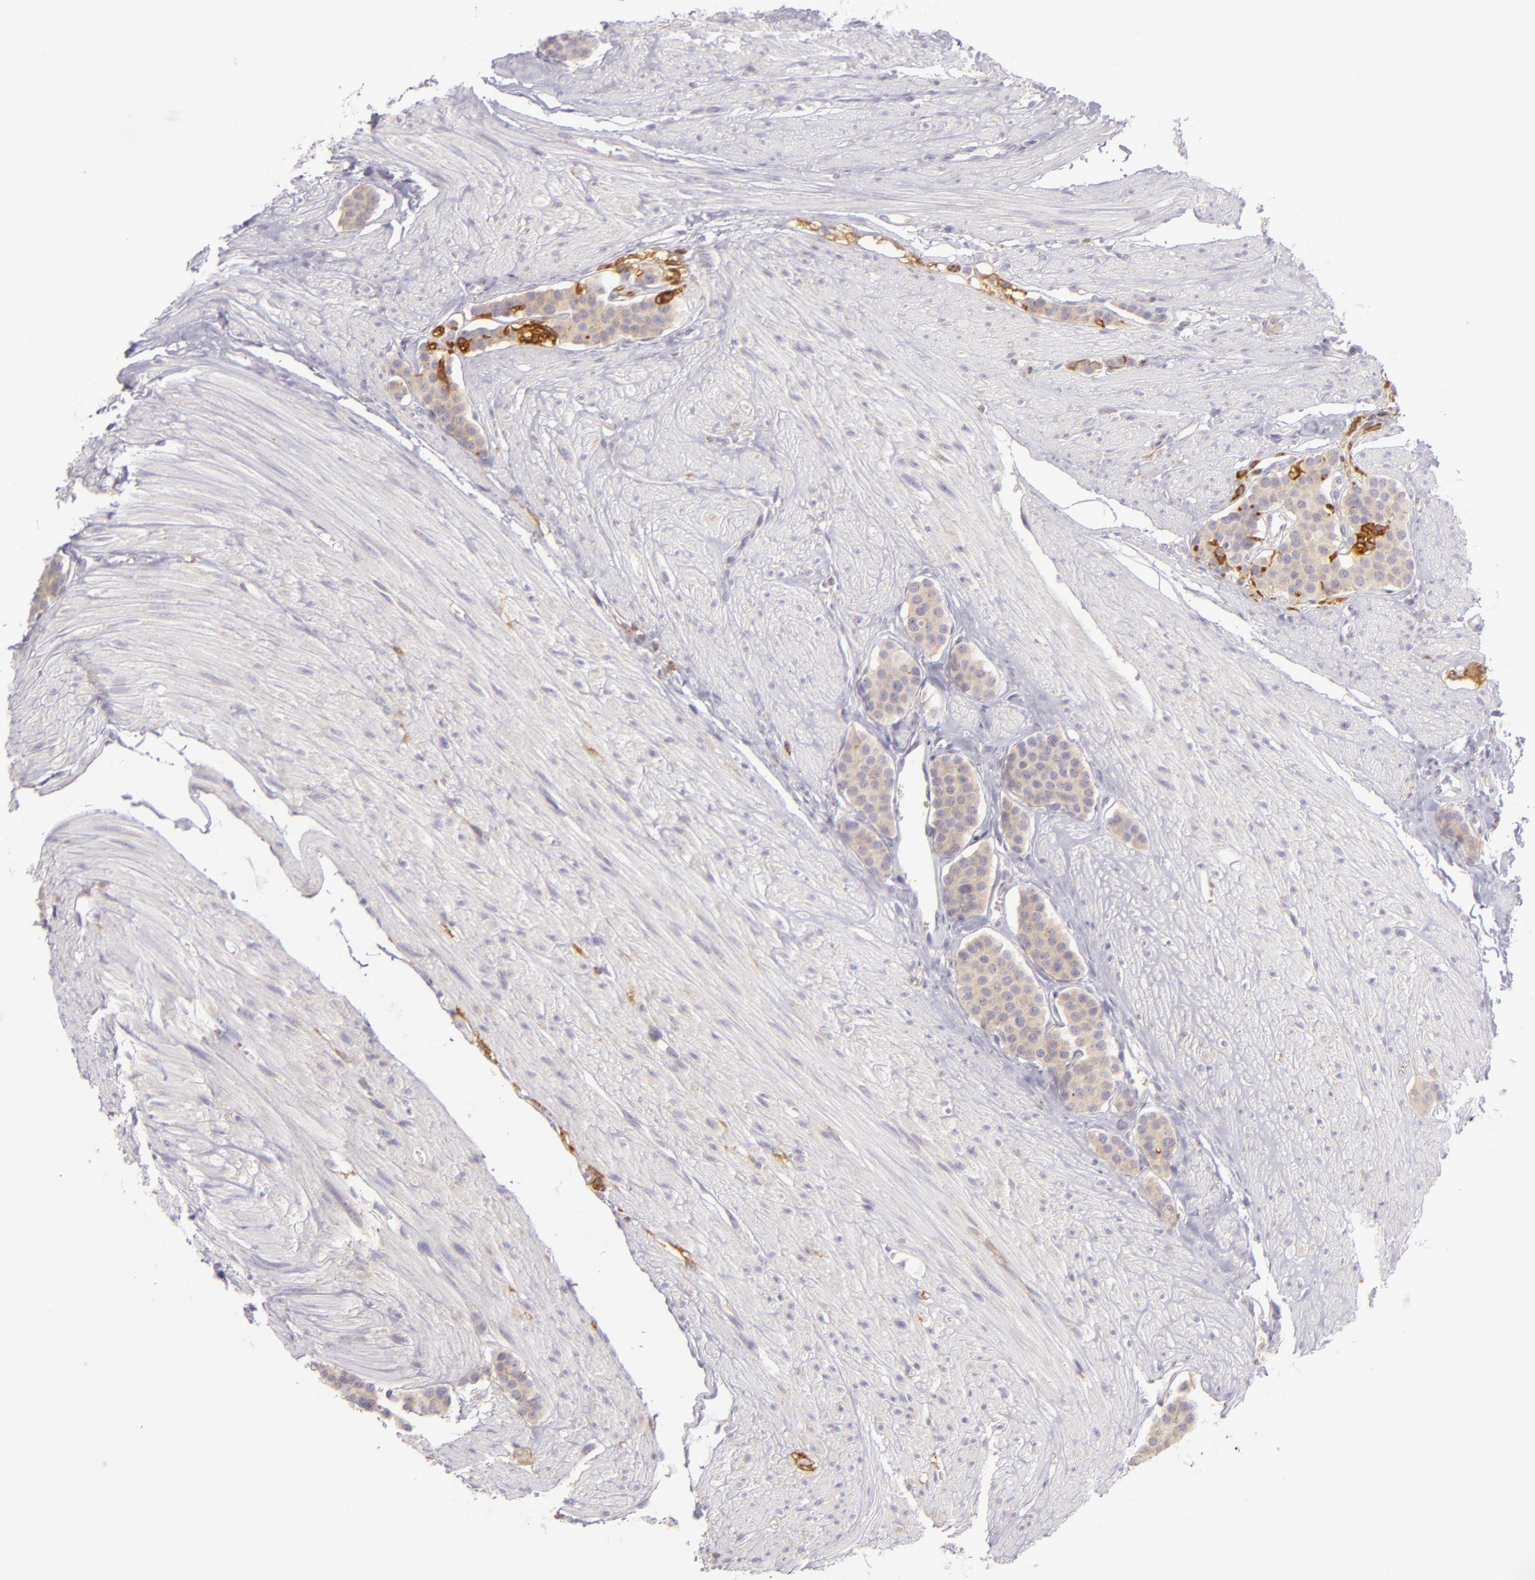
{"staining": {"intensity": "weak", "quantity": ">75%", "location": "cytoplasmic/membranous"}, "tissue": "carcinoid", "cell_type": "Tumor cells", "image_type": "cancer", "snomed": [{"axis": "morphology", "description": "Carcinoid, malignant, NOS"}, {"axis": "topography", "description": "Small intestine"}], "caption": "This is an image of immunohistochemistry staining of carcinoid, which shows weak expression in the cytoplasmic/membranous of tumor cells.", "gene": "ZC3H7B", "patient": {"sex": "male", "age": 60}}